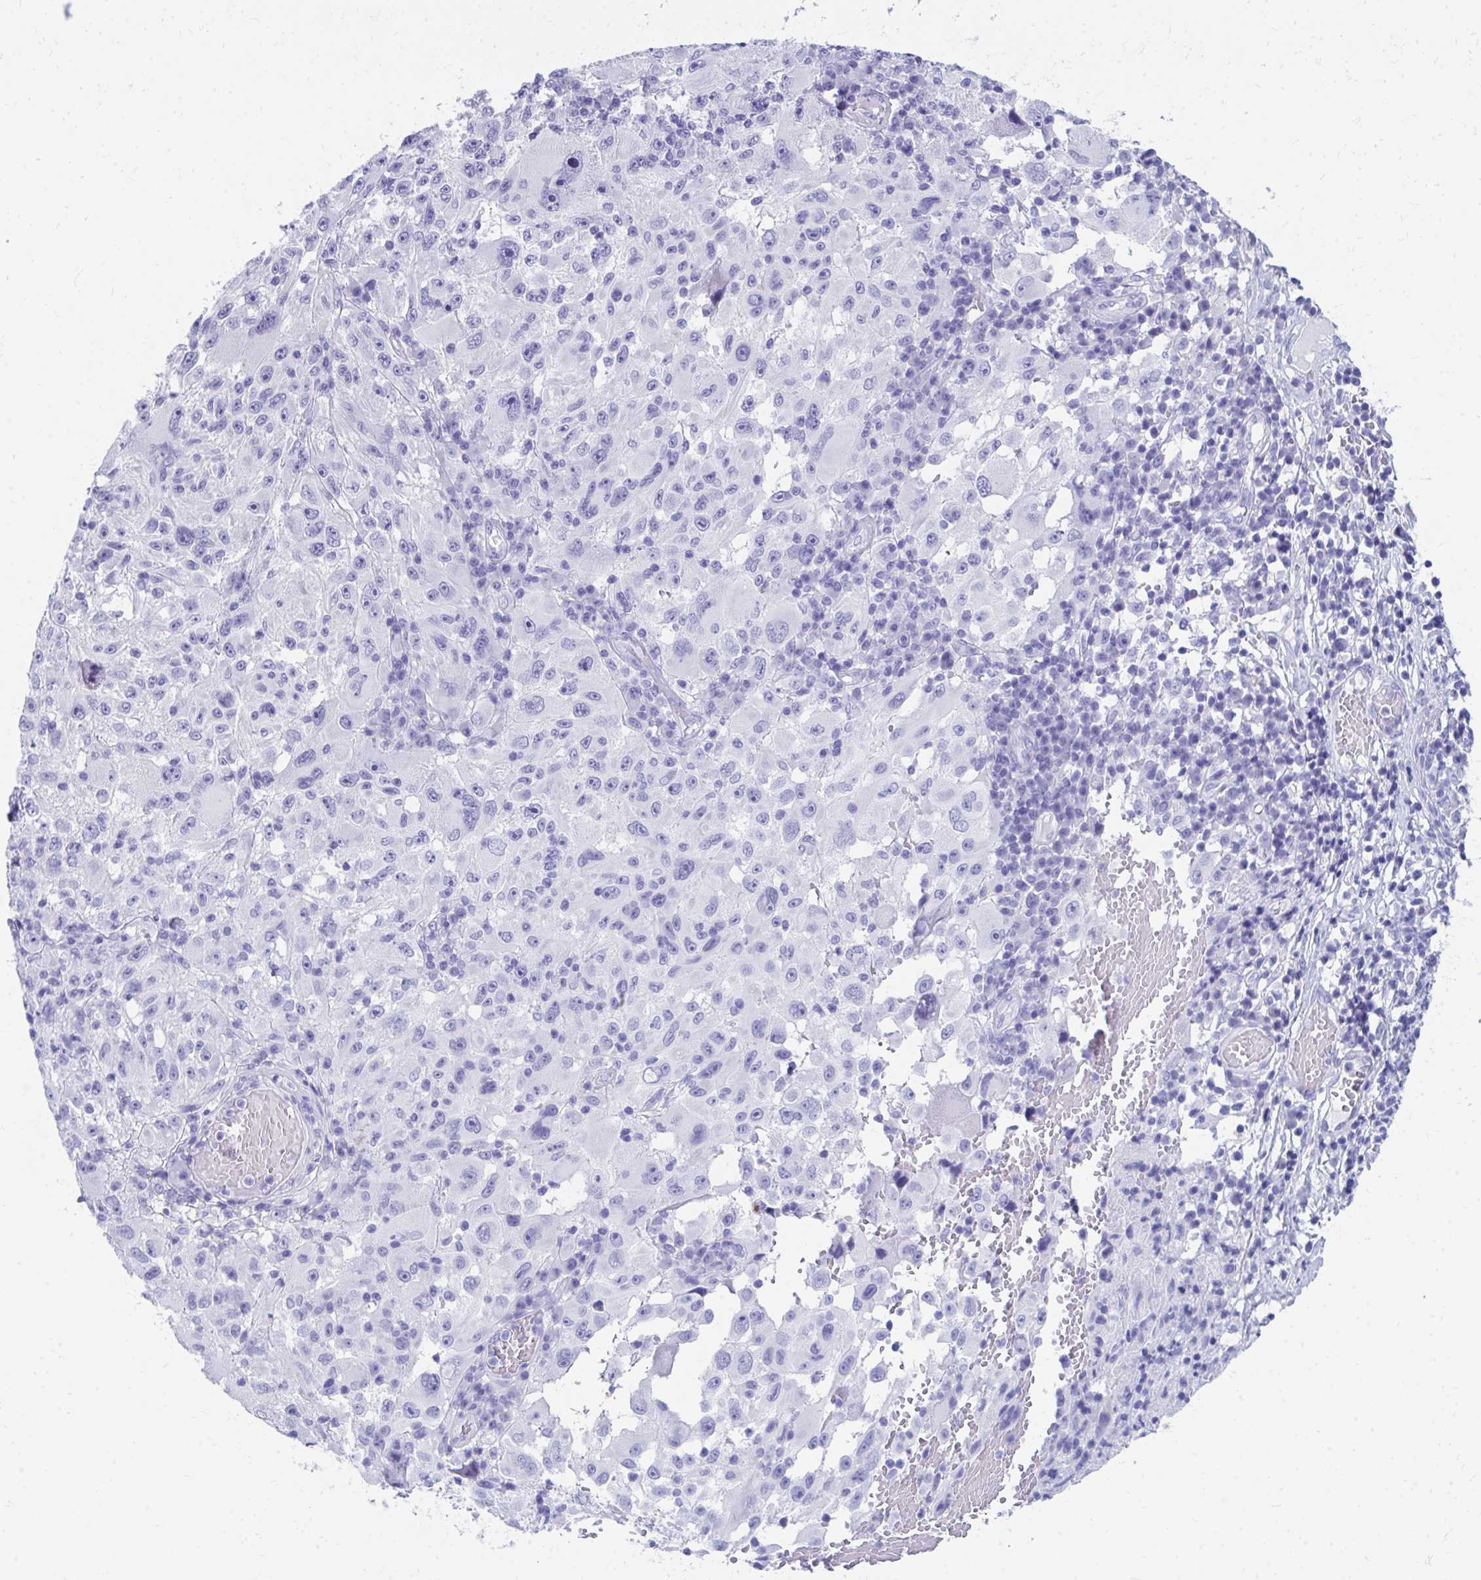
{"staining": {"intensity": "negative", "quantity": "none", "location": "none"}, "tissue": "melanoma", "cell_type": "Tumor cells", "image_type": "cancer", "snomed": [{"axis": "morphology", "description": "Malignant melanoma, NOS"}, {"axis": "topography", "description": "Skin"}], "caption": "This is an IHC micrograph of melanoma. There is no staining in tumor cells.", "gene": "HGD", "patient": {"sex": "female", "age": 71}}